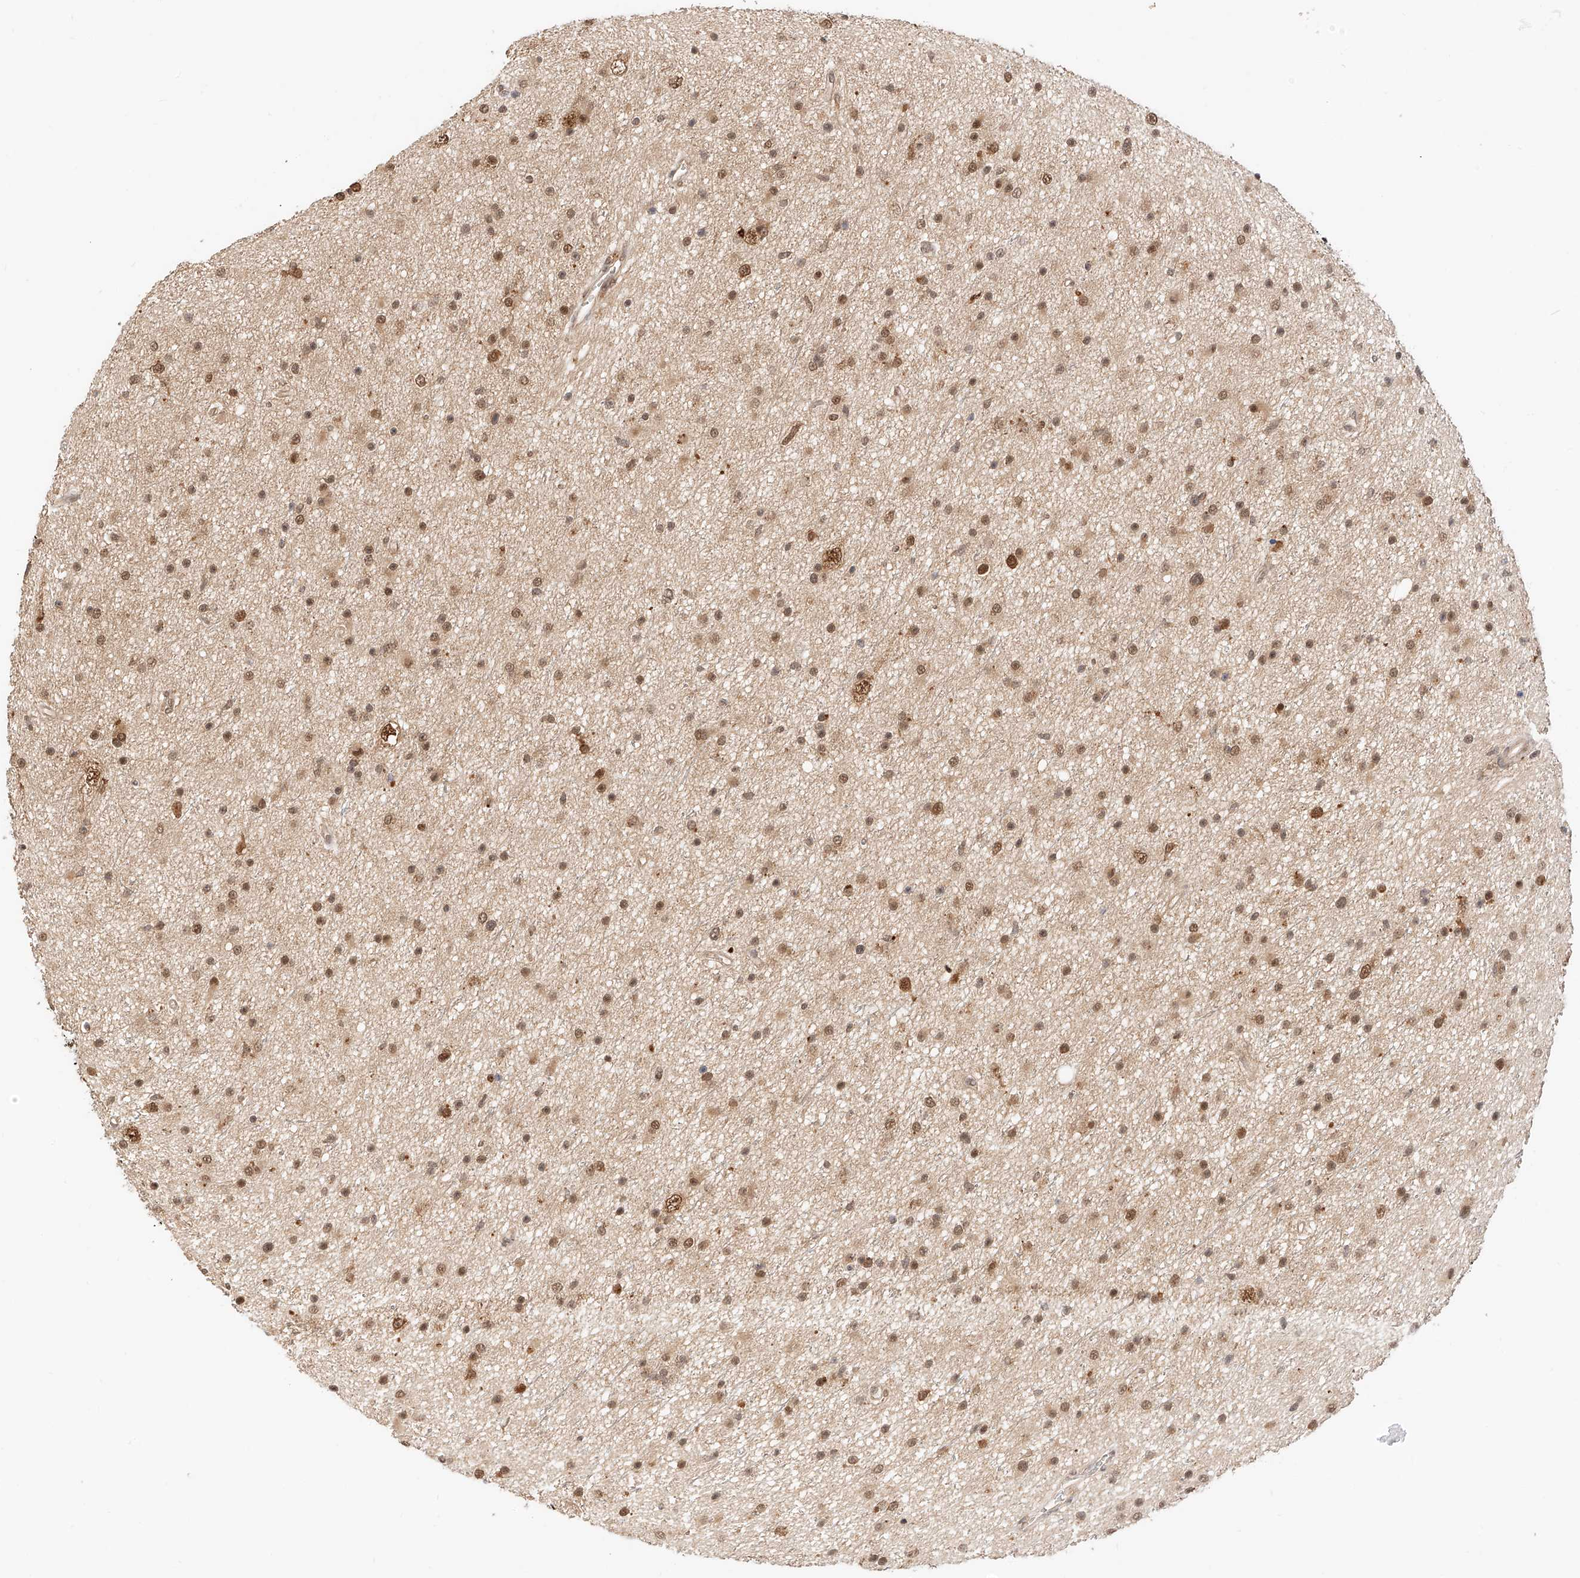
{"staining": {"intensity": "moderate", "quantity": ">75%", "location": "nuclear"}, "tissue": "glioma", "cell_type": "Tumor cells", "image_type": "cancer", "snomed": [{"axis": "morphology", "description": "Glioma, malignant, Low grade"}, {"axis": "topography", "description": "Cerebral cortex"}], "caption": "IHC histopathology image of human glioma stained for a protein (brown), which demonstrates medium levels of moderate nuclear positivity in about >75% of tumor cells.", "gene": "EIF4H", "patient": {"sex": "female", "age": 39}}